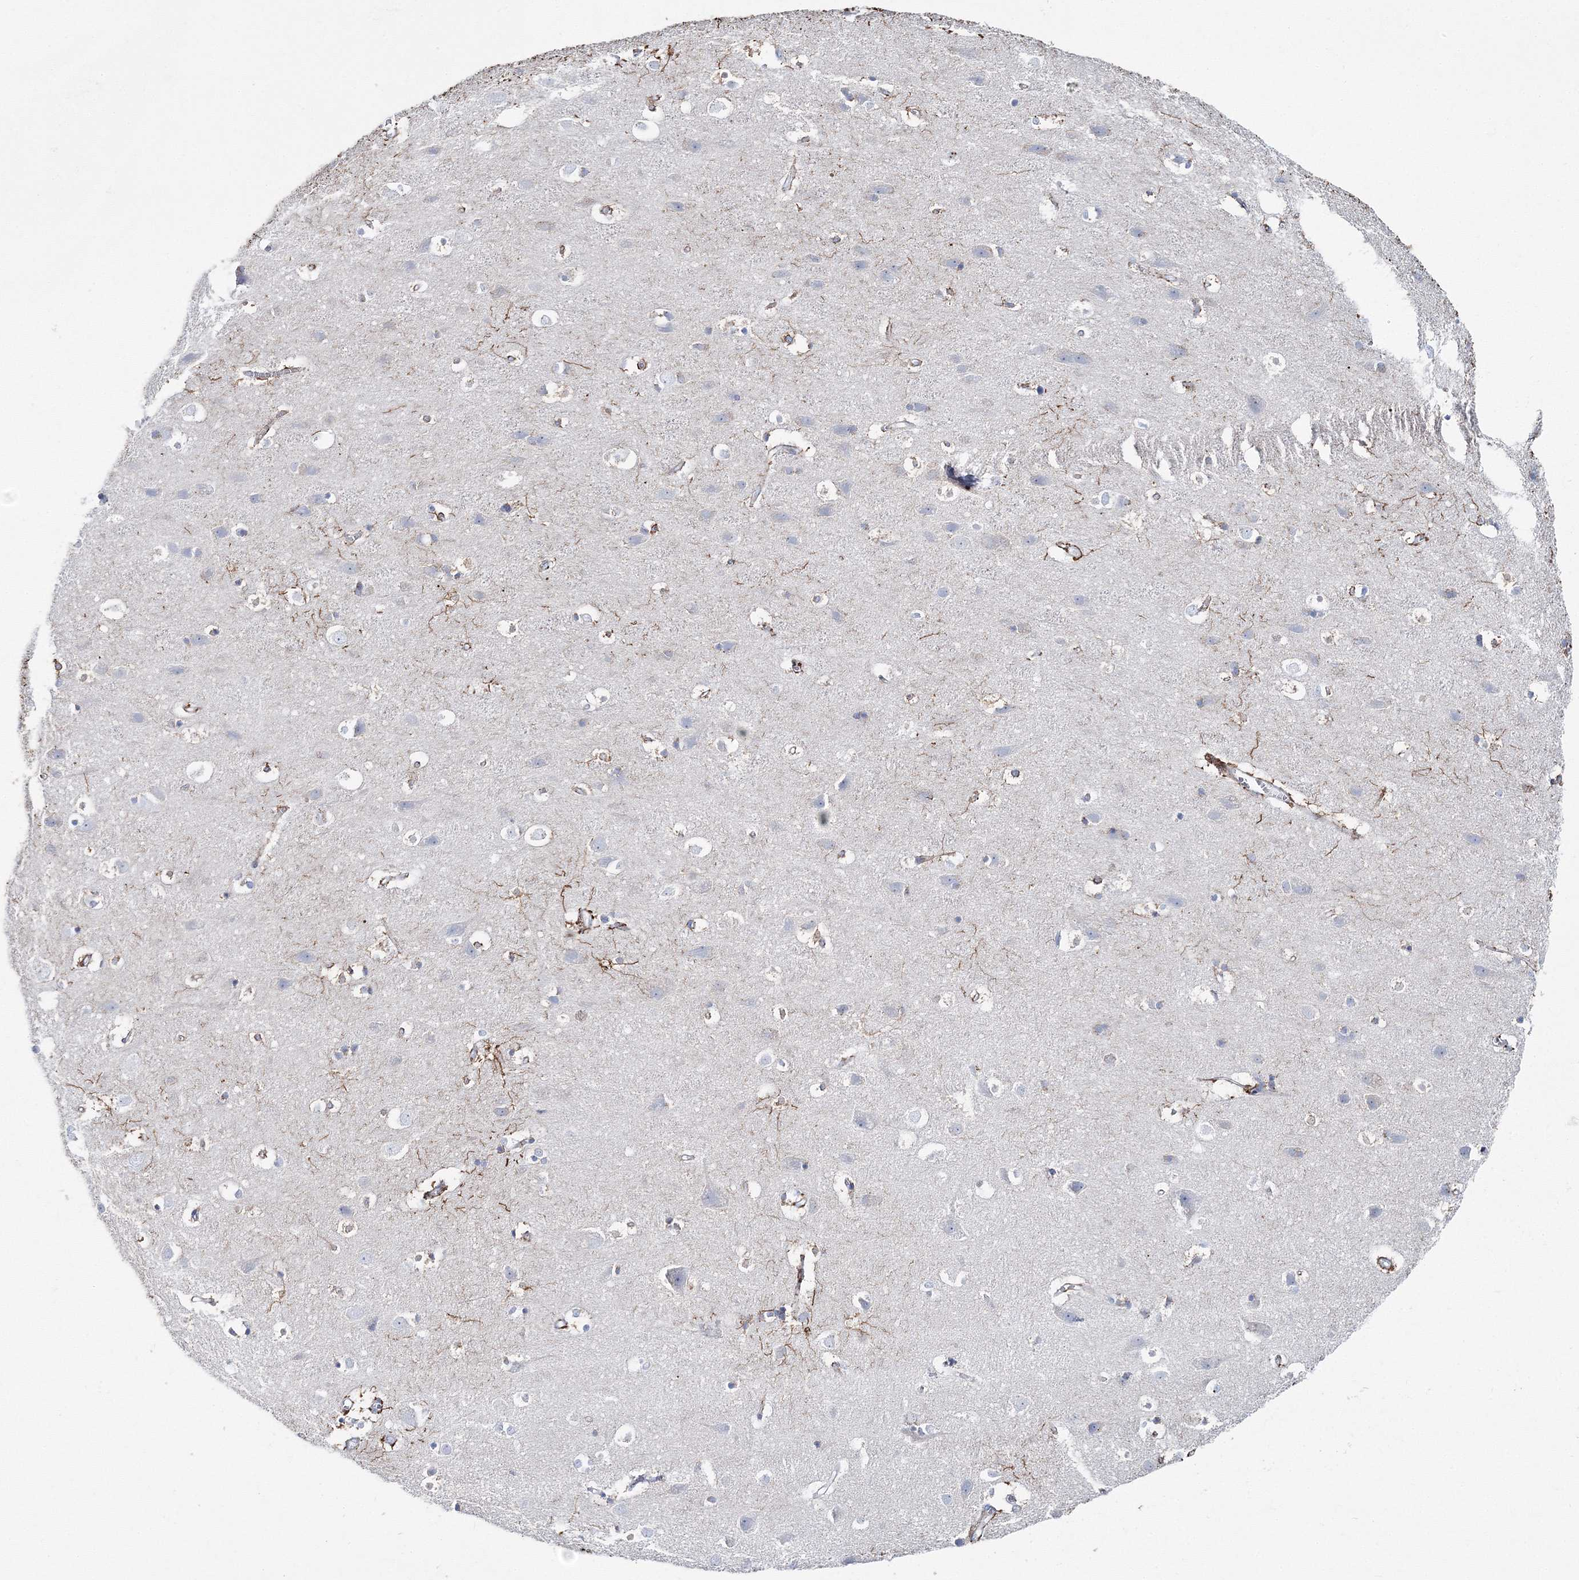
{"staining": {"intensity": "negative", "quantity": "none", "location": "none"}, "tissue": "cerebral cortex", "cell_type": "Endothelial cells", "image_type": "normal", "snomed": [{"axis": "morphology", "description": "Normal tissue, NOS"}, {"axis": "topography", "description": "Cerebral cortex"}], "caption": "Immunohistochemistry of benign cerebral cortex demonstrates no expression in endothelial cells. The staining was performed using DAB to visualize the protein expression in brown, while the nuclei were stained in blue with hematoxylin (Magnification: 20x).", "gene": "HIBCH", "patient": {"sex": "male", "age": 54}}